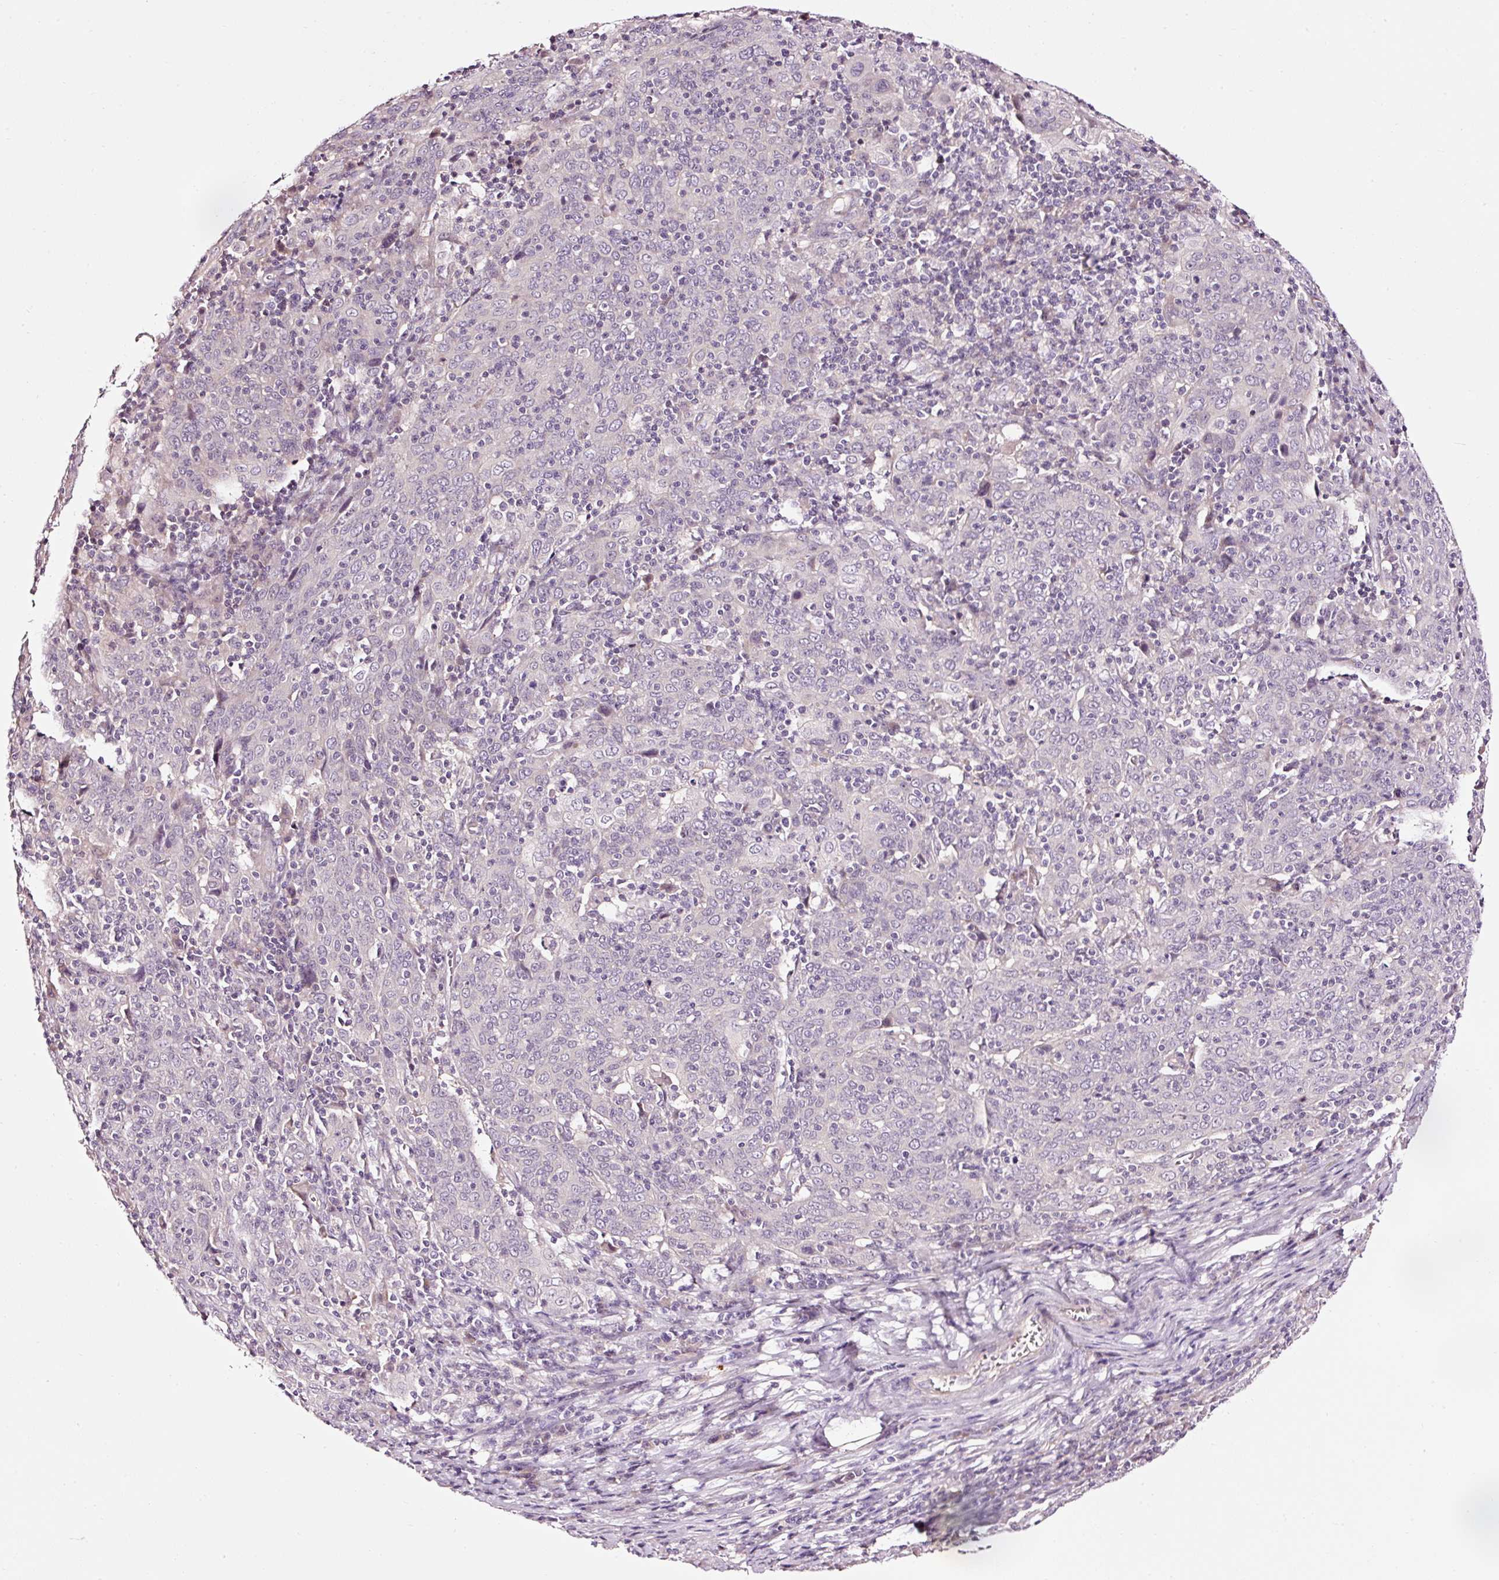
{"staining": {"intensity": "negative", "quantity": "none", "location": "none"}, "tissue": "cervical cancer", "cell_type": "Tumor cells", "image_type": "cancer", "snomed": [{"axis": "morphology", "description": "Squamous cell carcinoma, NOS"}, {"axis": "topography", "description": "Cervix"}], "caption": "Immunohistochemical staining of human cervical cancer (squamous cell carcinoma) exhibits no significant staining in tumor cells.", "gene": "UTP14A", "patient": {"sex": "female", "age": 67}}